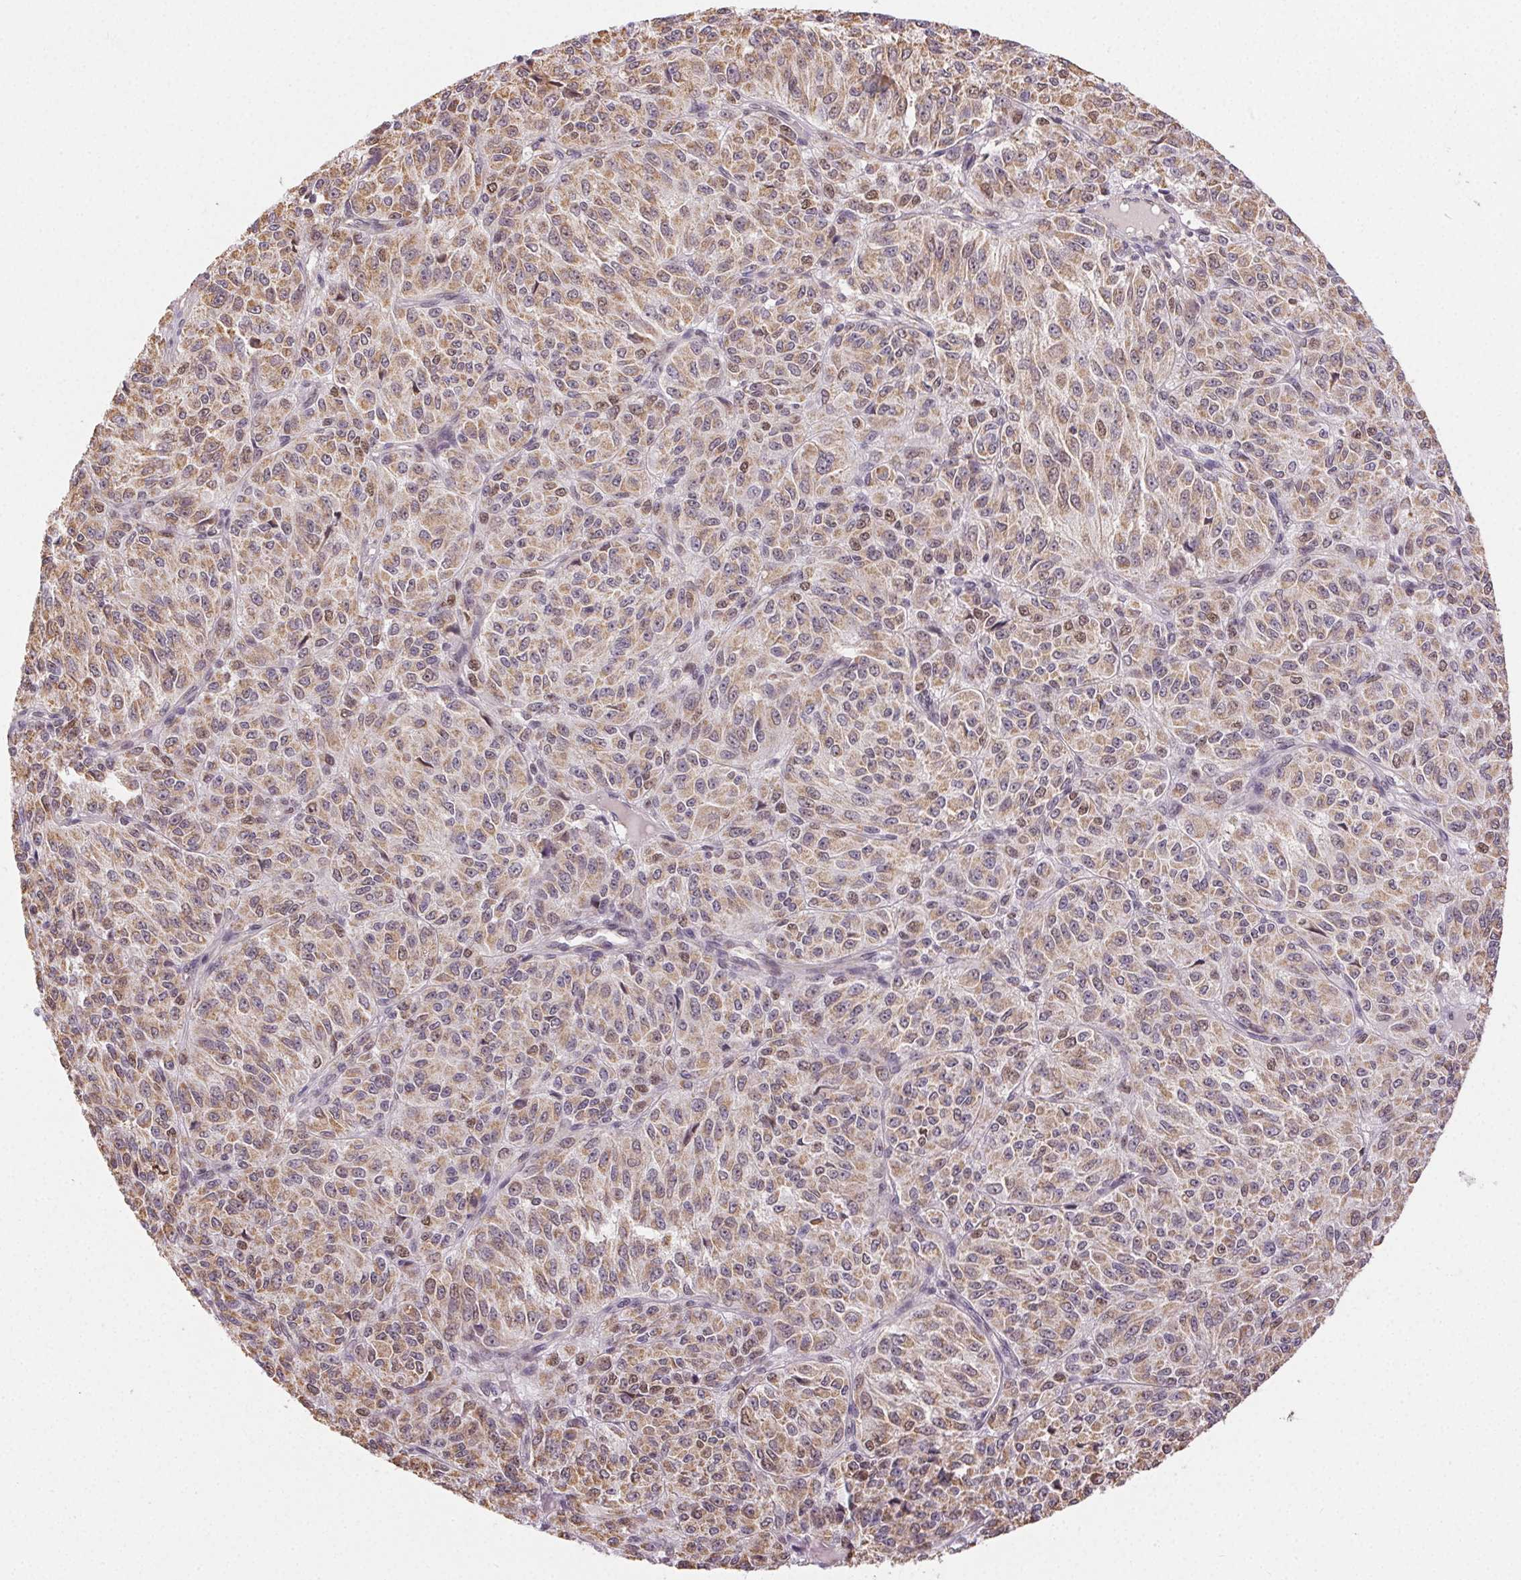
{"staining": {"intensity": "weak", "quantity": ">75%", "location": "cytoplasmic/membranous"}, "tissue": "melanoma", "cell_type": "Tumor cells", "image_type": "cancer", "snomed": [{"axis": "morphology", "description": "Malignant melanoma, Metastatic site"}, {"axis": "topography", "description": "Brain"}], "caption": "This is a micrograph of immunohistochemistry staining of melanoma, which shows weak staining in the cytoplasmic/membranous of tumor cells.", "gene": "PIWIL4", "patient": {"sex": "female", "age": 56}}